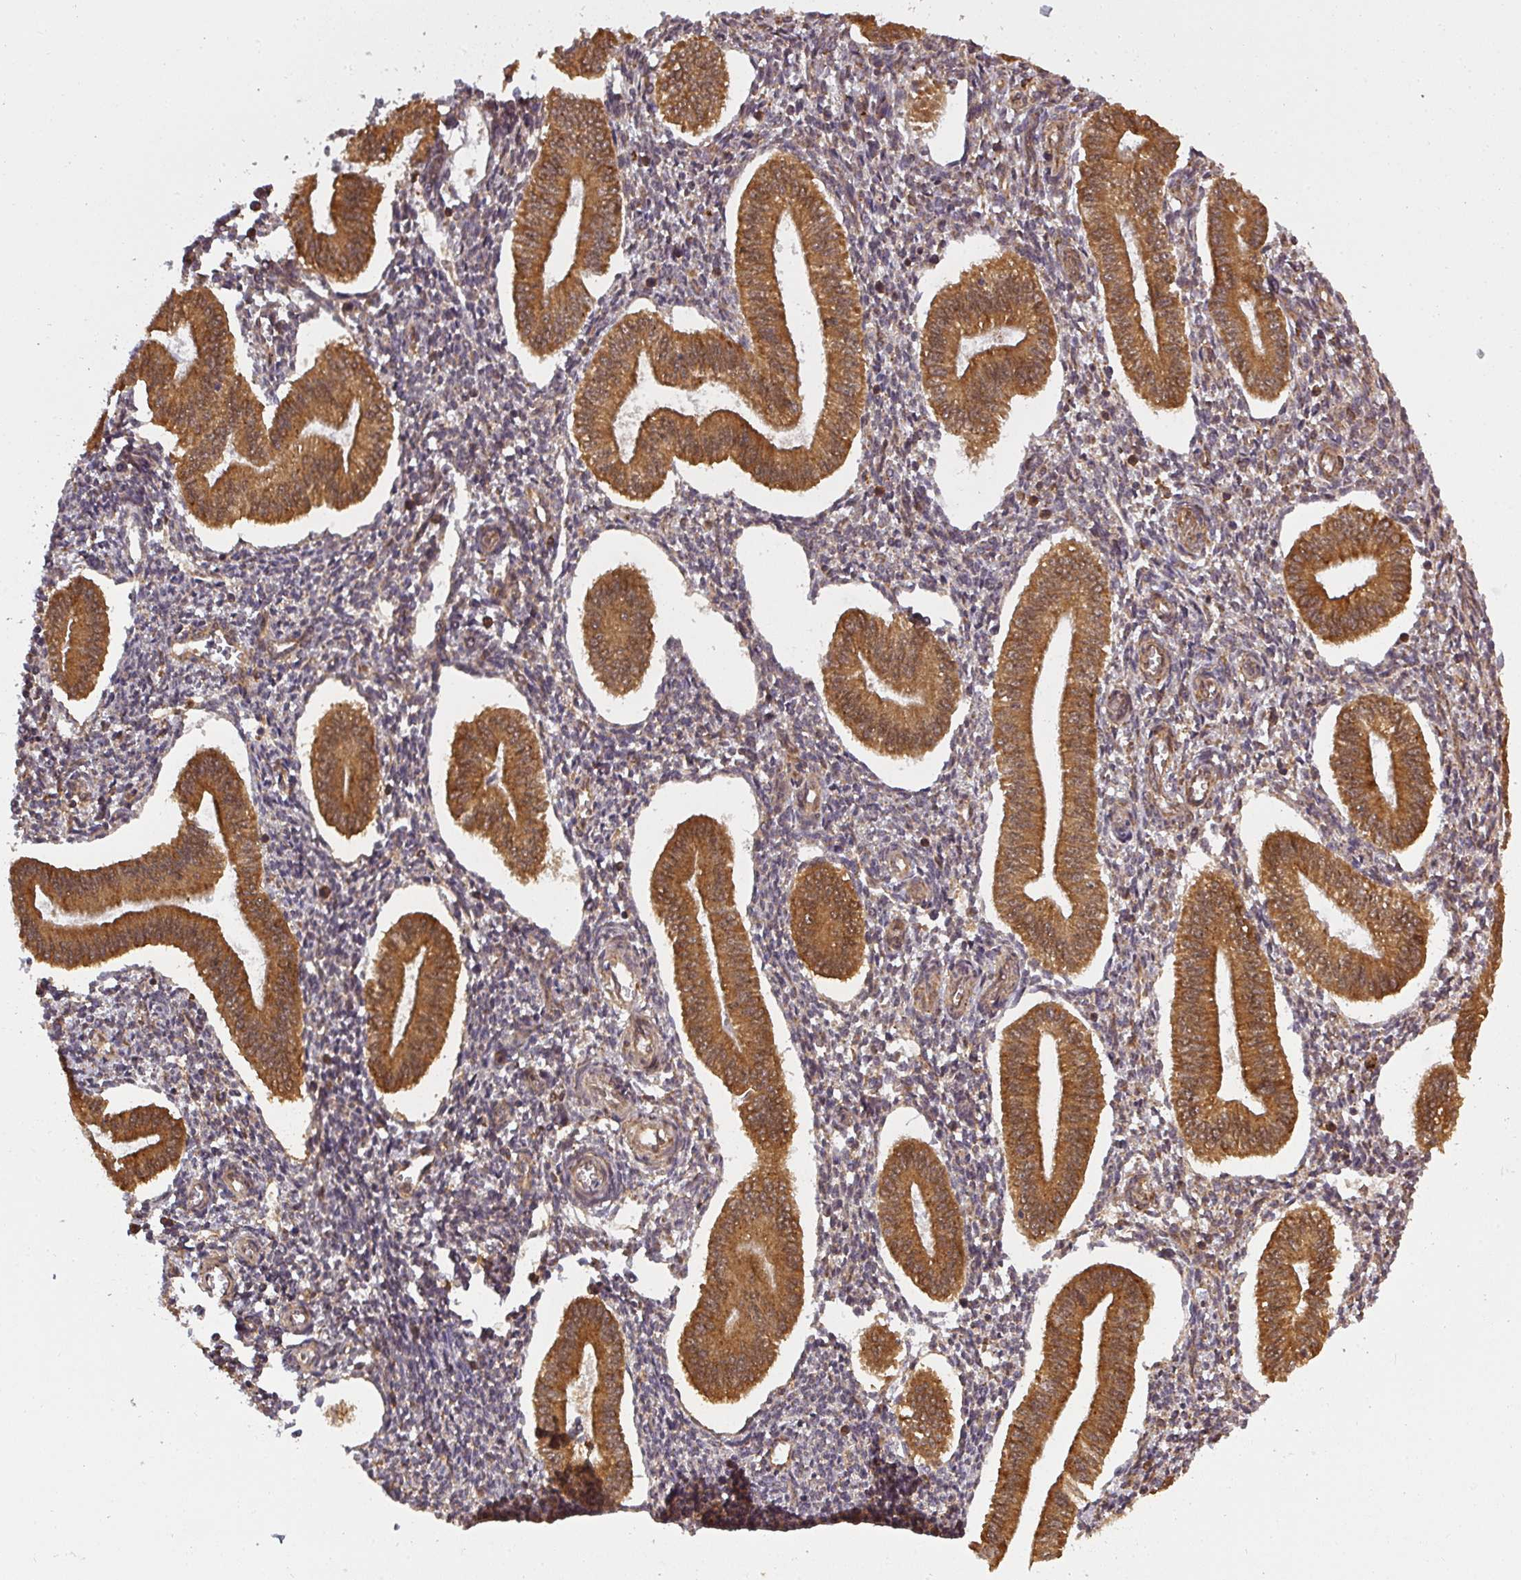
{"staining": {"intensity": "moderate", "quantity": ">75%", "location": "cytoplasmic/membranous"}, "tissue": "endometrium", "cell_type": "Cells in endometrial stroma", "image_type": "normal", "snomed": [{"axis": "morphology", "description": "Normal tissue, NOS"}, {"axis": "topography", "description": "Endometrium"}], "caption": "Benign endometrium shows moderate cytoplasmic/membranous staining in about >75% of cells in endometrial stroma, visualized by immunohistochemistry. Nuclei are stained in blue.", "gene": "PPP6R3", "patient": {"sex": "female", "age": 34}}